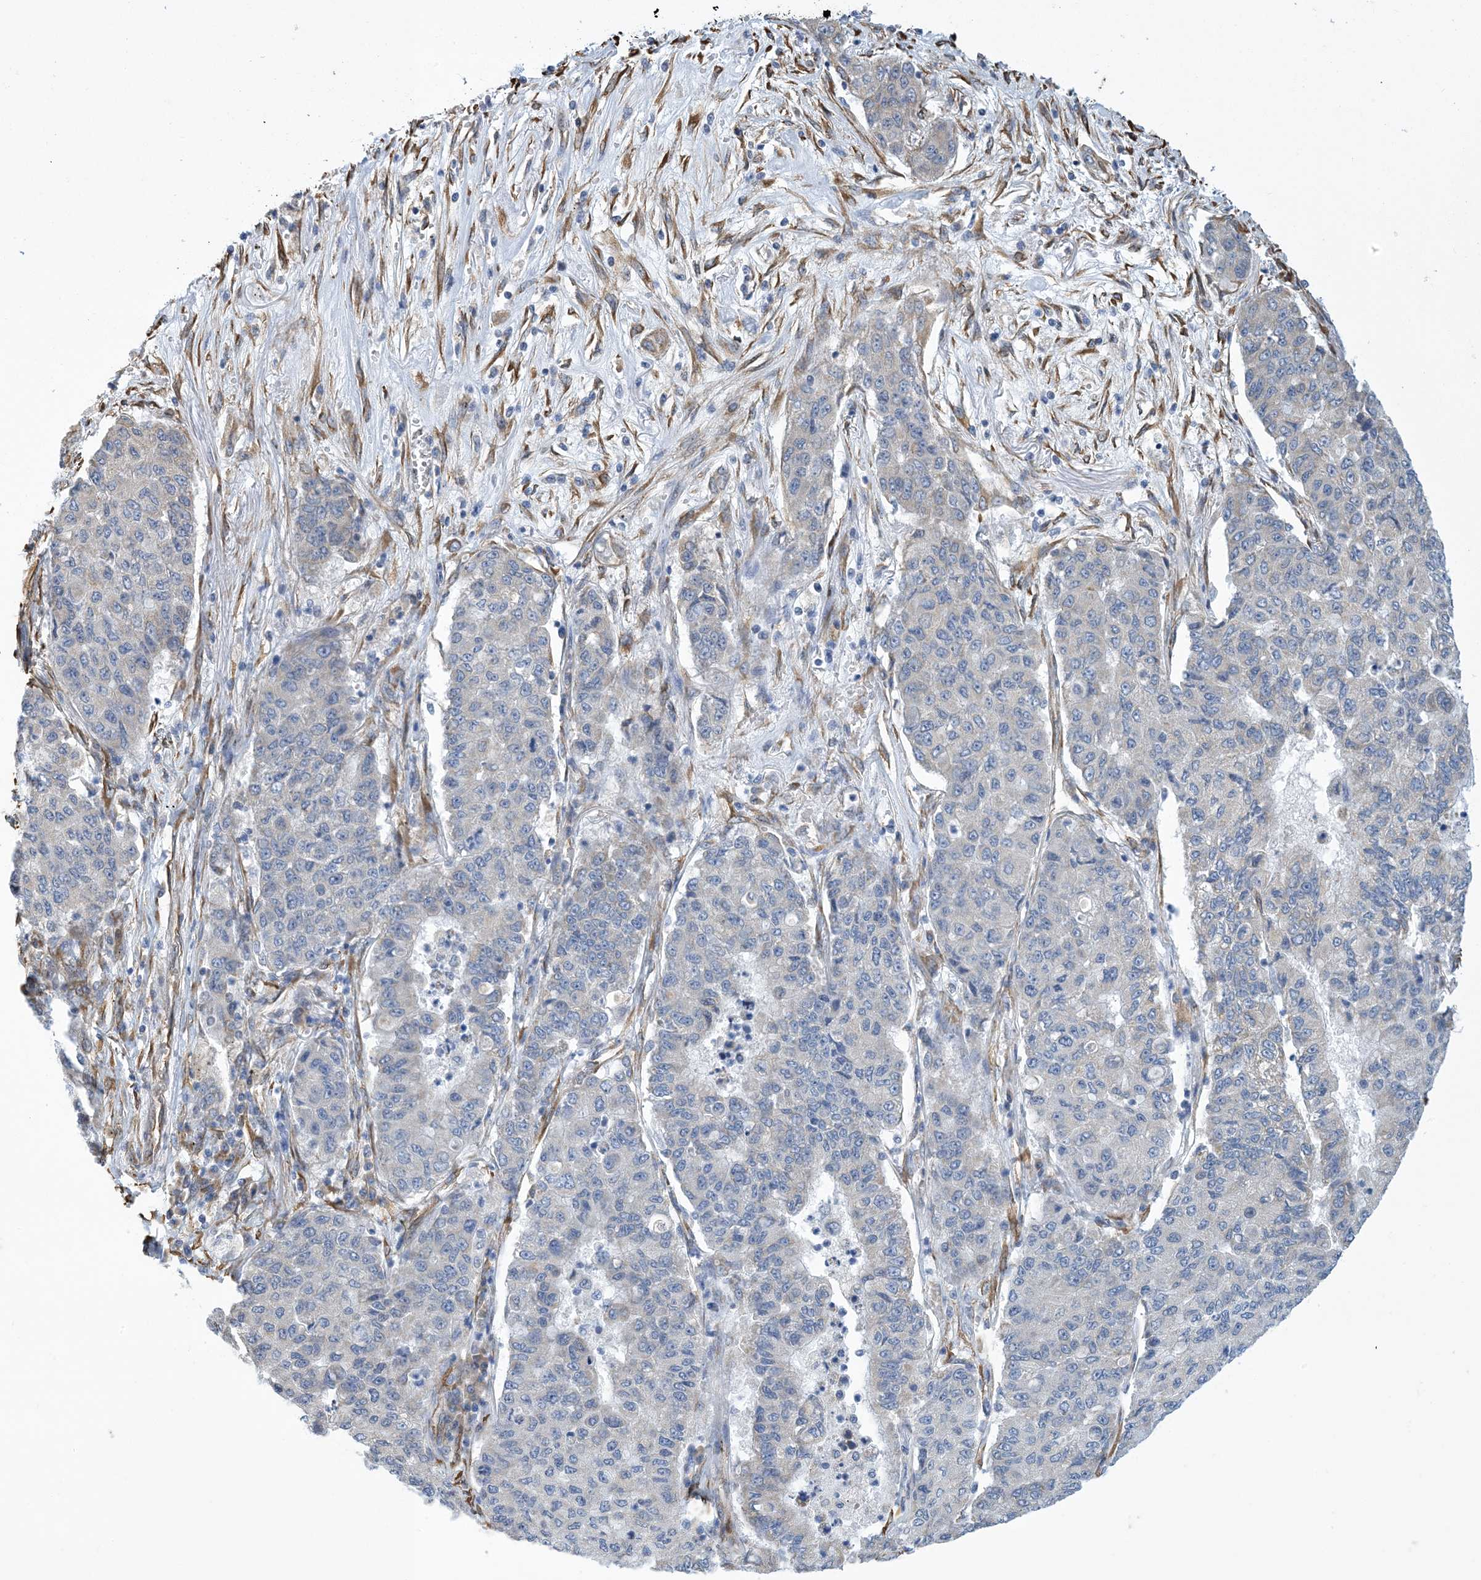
{"staining": {"intensity": "negative", "quantity": "none", "location": "none"}, "tissue": "lung cancer", "cell_type": "Tumor cells", "image_type": "cancer", "snomed": [{"axis": "morphology", "description": "Squamous cell carcinoma, NOS"}, {"axis": "topography", "description": "Lung"}], "caption": "Immunohistochemistry (IHC) micrograph of human squamous cell carcinoma (lung) stained for a protein (brown), which displays no positivity in tumor cells.", "gene": "CCDC14", "patient": {"sex": "male", "age": 74}}